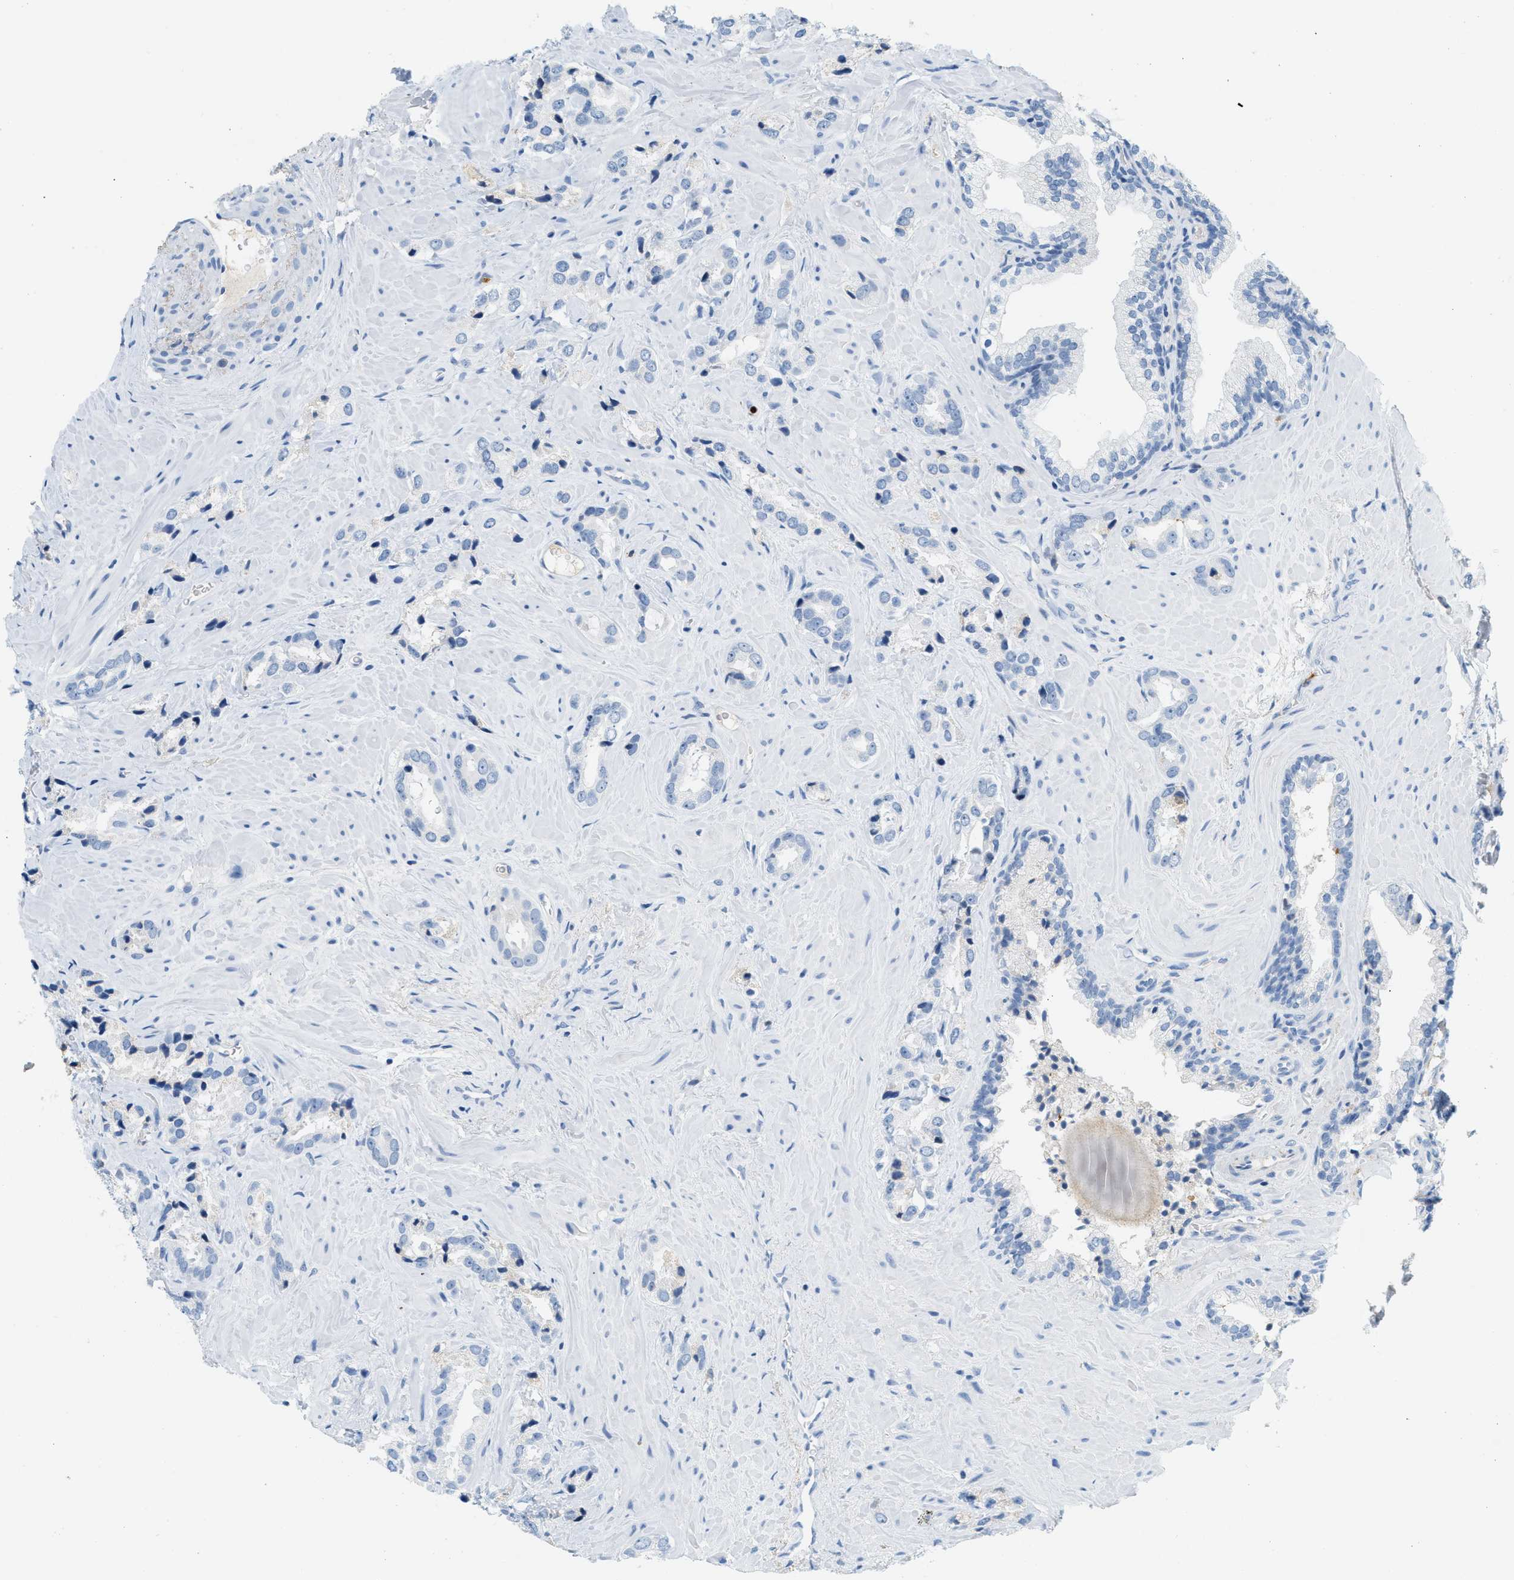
{"staining": {"intensity": "negative", "quantity": "none", "location": "none"}, "tissue": "prostate cancer", "cell_type": "Tumor cells", "image_type": "cancer", "snomed": [{"axis": "morphology", "description": "Adenocarcinoma, High grade"}, {"axis": "topography", "description": "Prostate"}], "caption": "Image shows no protein positivity in tumor cells of prostate high-grade adenocarcinoma tissue.", "gene": "LCN2", "patient": {"sex": "male", "age": 64}}